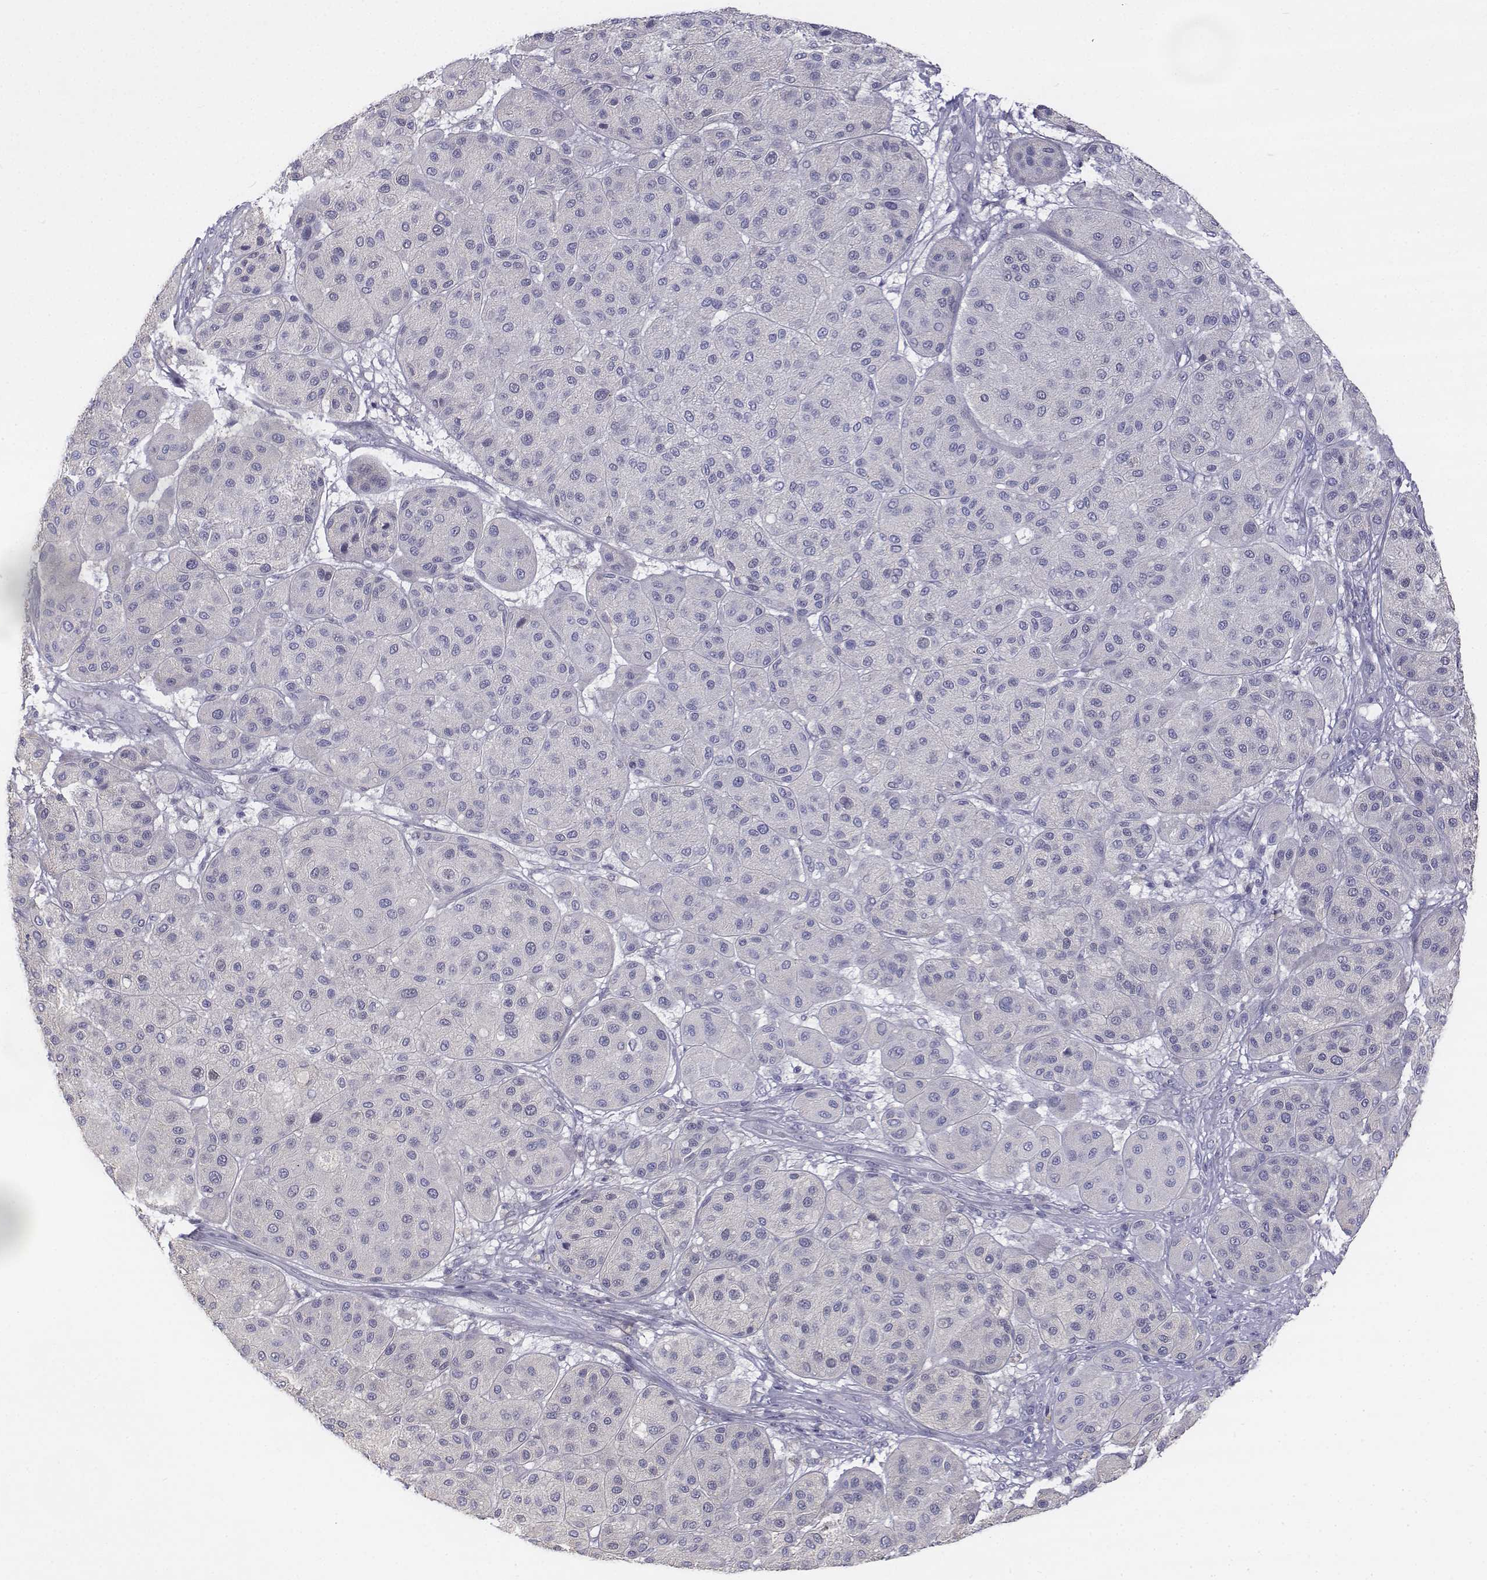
{"staining": {"intensity": "negative", "quantity": "none", "location": "none"}, "tissue": "melanoma", "cell_type": "Tumor cells", "image_type": "cancer", "snomed": [{"axis": "morphology", "description": "Malignant melanoma, Metastatic site"}, {"axis": "topography", "description": "Smooth muscle"}], "caption": "Tumor cells are negative for protein expression in human malignant melanoma (metastatic site). (Stains: DAB immunohistochemistry with hematoxylin counter stain, Microscopy: brightfield microscopy at high magnification).", "gene": "LGSN", "patient": {"sex": "male", "age": 41}}